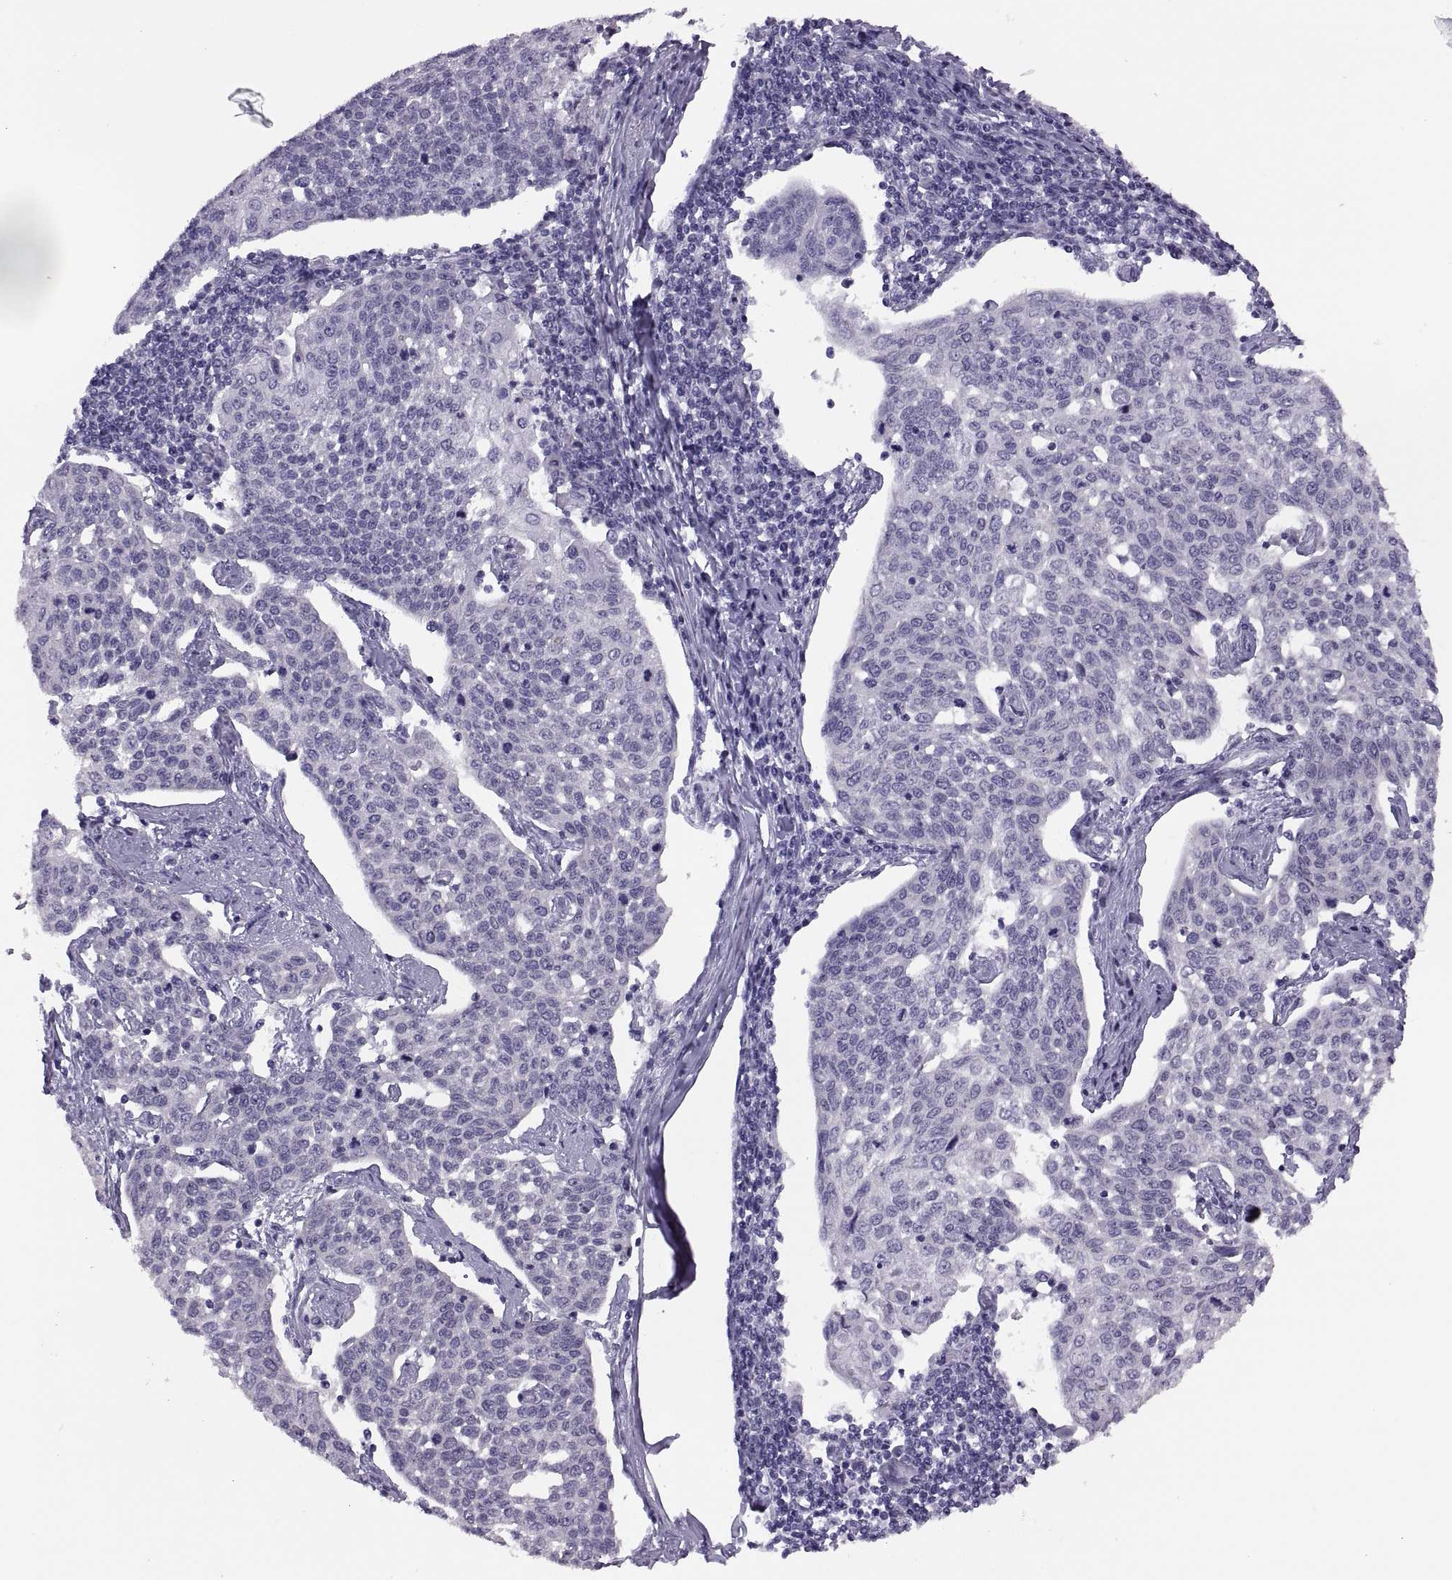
{"staining": {"intensity": "negative", "quantity": "none", "location": "none"}, "tissue": "cervical cancer", "cell_type": "Tumor cells", "image_type": "cancer", "snomed": [{"axis": "morphology", "description": "Squamous cell carcinoma, NOS"}, {"axis": "topography", "description": "Cervix"}], "caption": "Immunohistochemistry image of neoplastic tissue: human cervical cancer stained with DAB shows no significant protein expression in tumor cells.", "gene": "ADH6", "patient": {"sex": "female", "age": 34}}